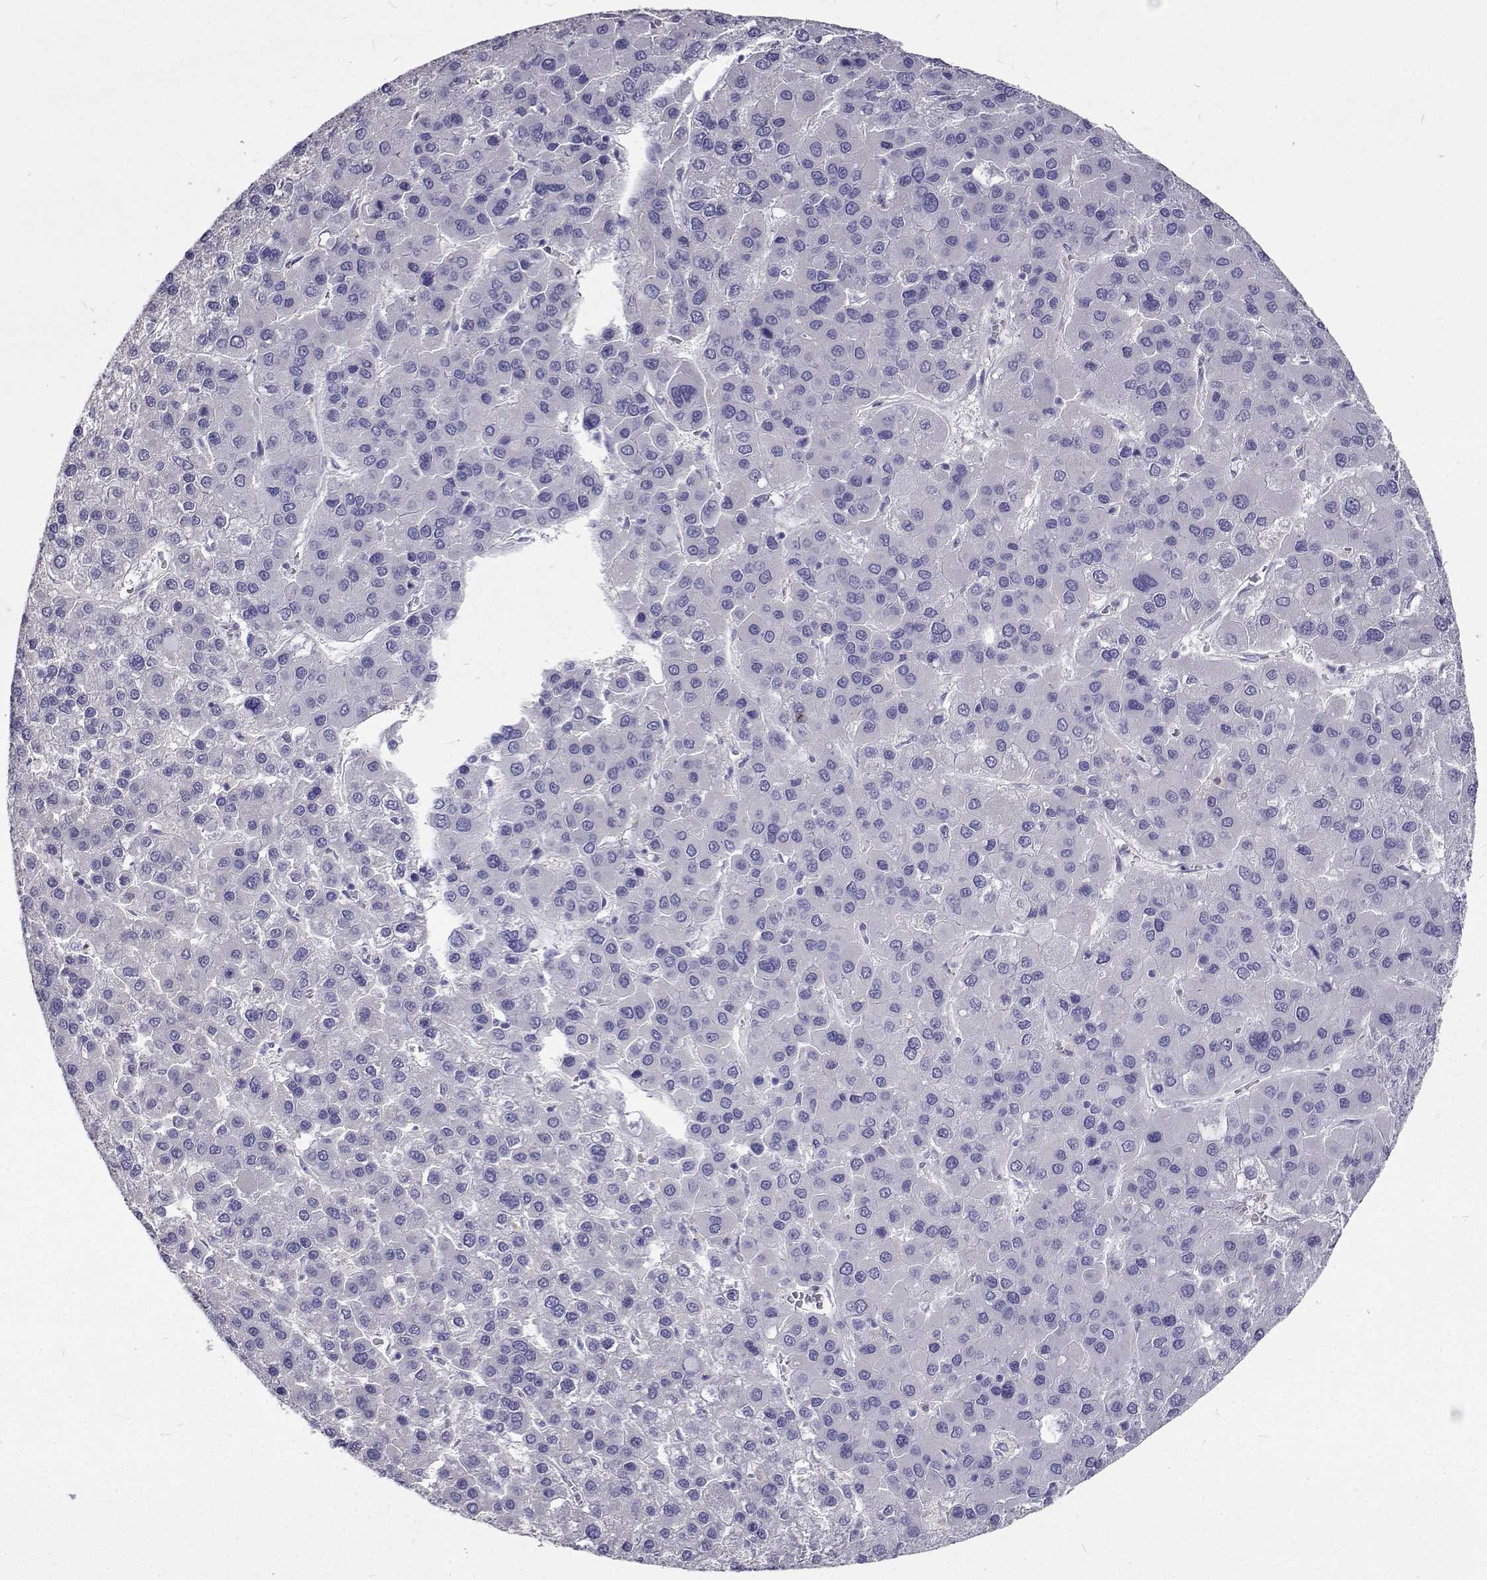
{"staining": {"intensity": "negative", "quantity": "none", "location": "none"}, "tissue": "liver cancer", "cell_type": "Tumor cells", "image_type": "cancer", "snomed": [{"axis": "morphology", "description": "Carcinoma, Hepatocellular, NOS"}, {"axis": "topography", "description": "Liver"}], "caption": "Liver cancer was stained to show a protein in brown. There is no significant expression in tumor cells.", "gene": "CFAP44", "patient": {"sex": "female", "age": 41}}